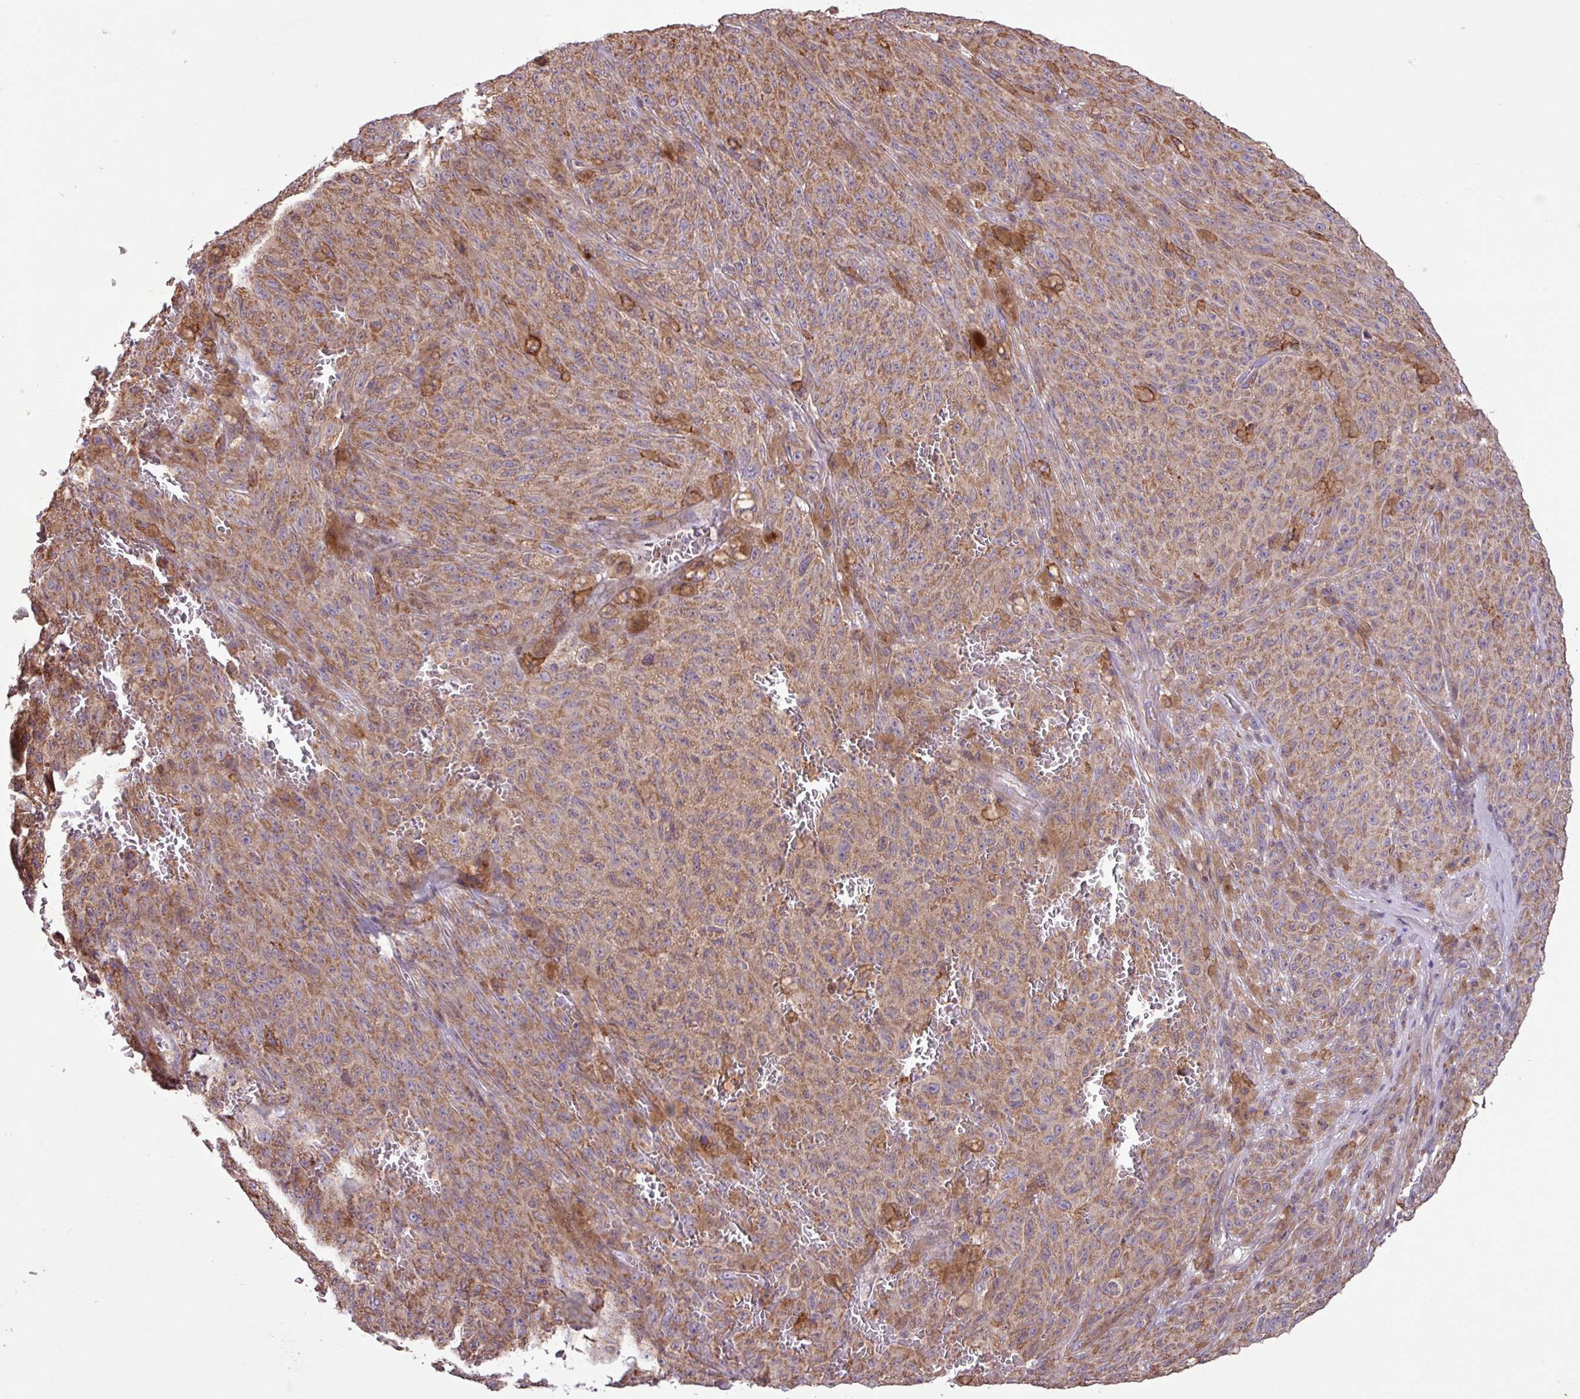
{"staining": {"intensity": "moderate", "quantity": ">75%", "location": "cytoplasmic/membranous"}, "tissue": "melanoma", "cell_type": "Tumor cells", "image_type": "cancer", "snomed": [{"axis": "morphology", "description": "Malignant melanoma, NOS"}, {"axis": "topography", "description": "Skin"}], "caption": "IHC histopathology image of neoplastic tissue: human melanoma stained using IHC shows medium levels of moderate protein expression localized specifically in the cytoplasmic/membranous of tumor cells, appearing as a cytoplasmic/membranous brown color.", "gene": "ARHGEF25", "patient": {"sex": "female", "age": 82}}